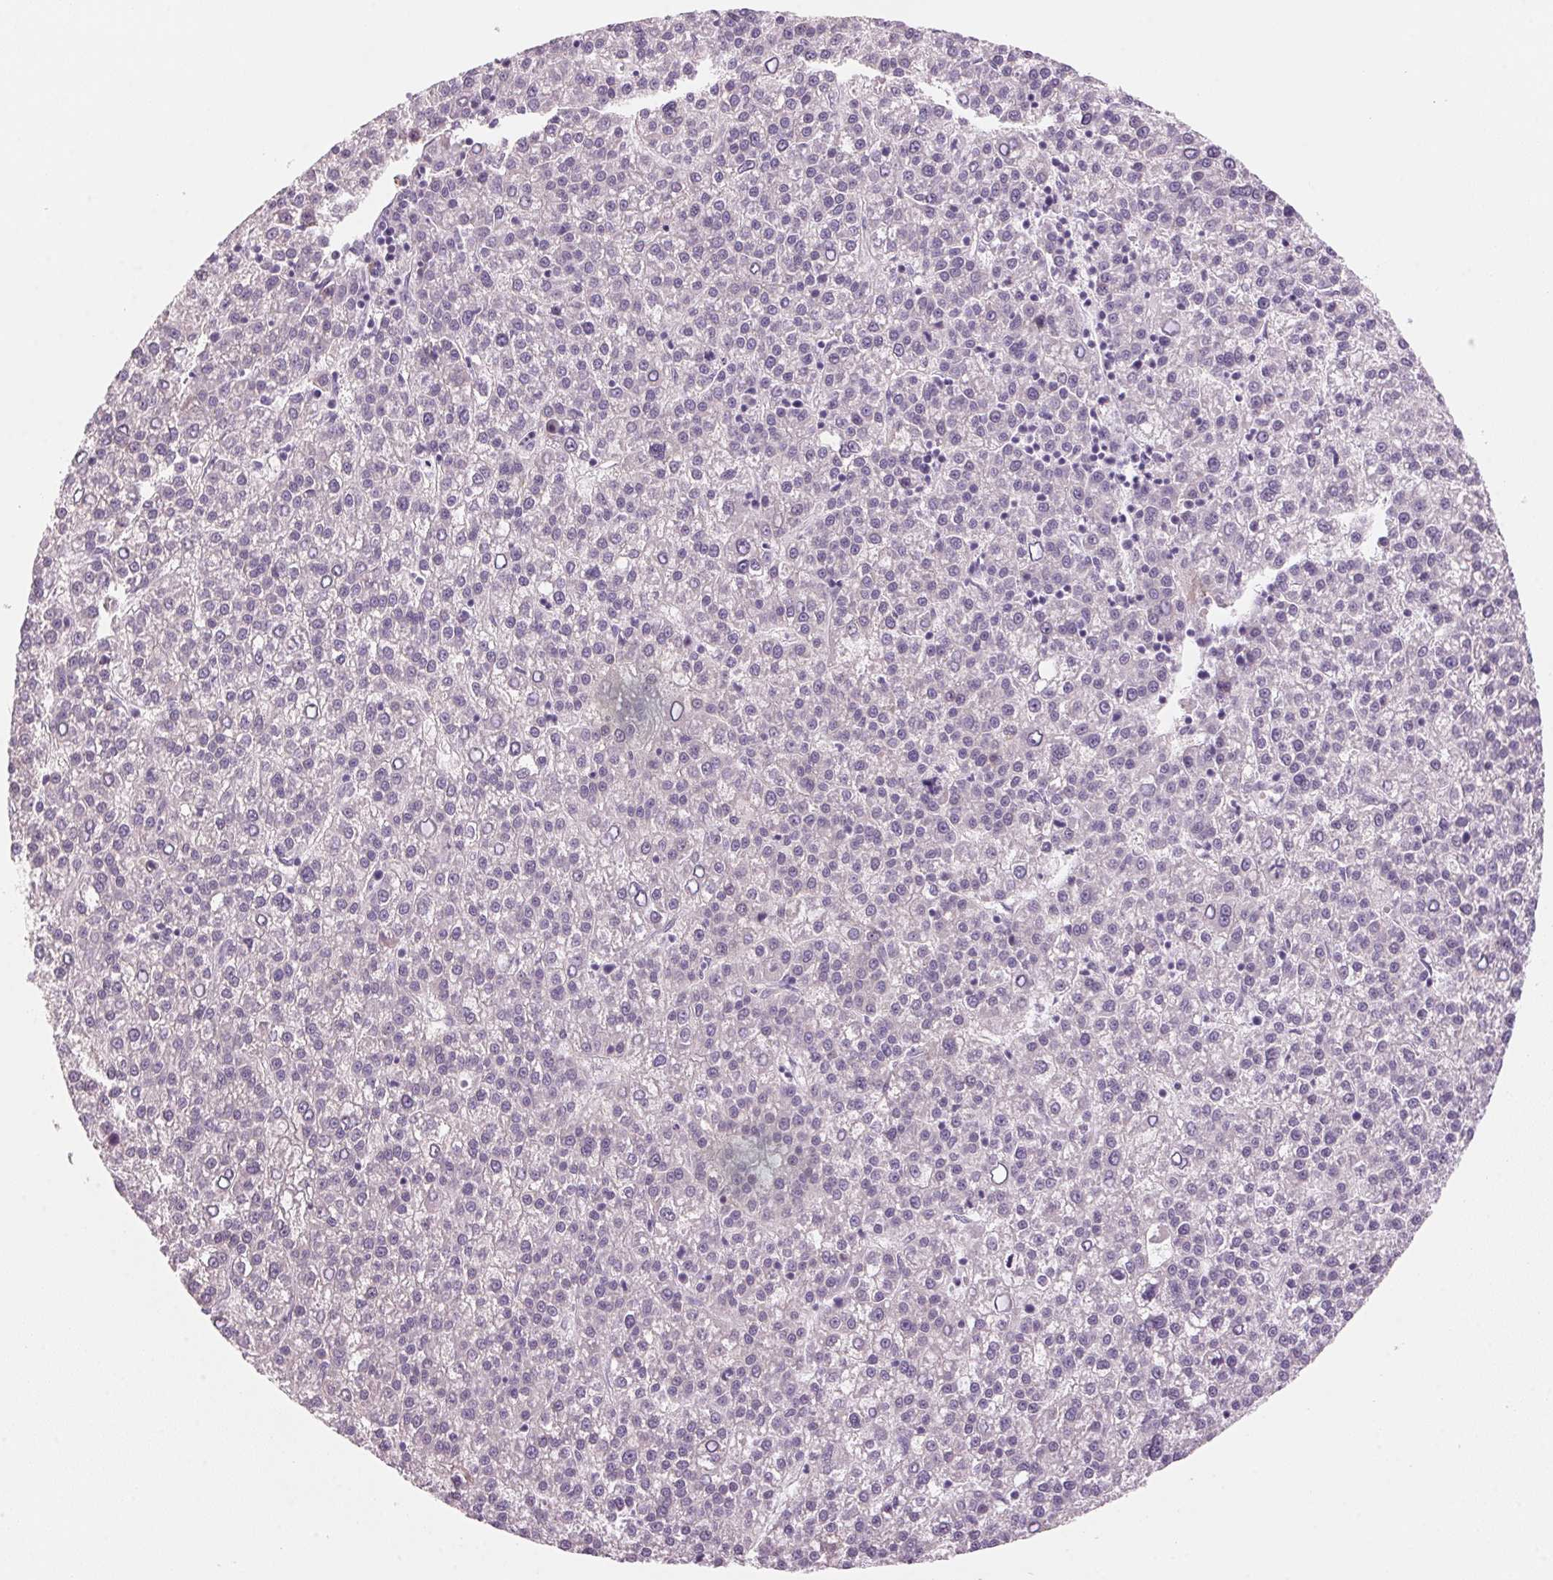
{"staining": {"intensity": "negative", "quantity": "none", "location": "none"}, "tissue": "liver cancer", "cell_type": "Tumor cells", "image_type": "cancer", "snomed": [{"axis": "morphology", "description": "Carcinoma, Hepatocellular, NOS"}, {"axis": "topography", "description": "Liver"}], "caption": "DAB (3,3'-diaminobenzidine) immunohistochemical staining of human liver cancer (hepatocellular carcinoma) shows no significant positivity in tumor cells. The staining is performed using DAB brown chromogen with nuclei counter-stained in using hematoxylin.", "gene": "ADAM20", "patient": {"sex": "female", "age": 58}}